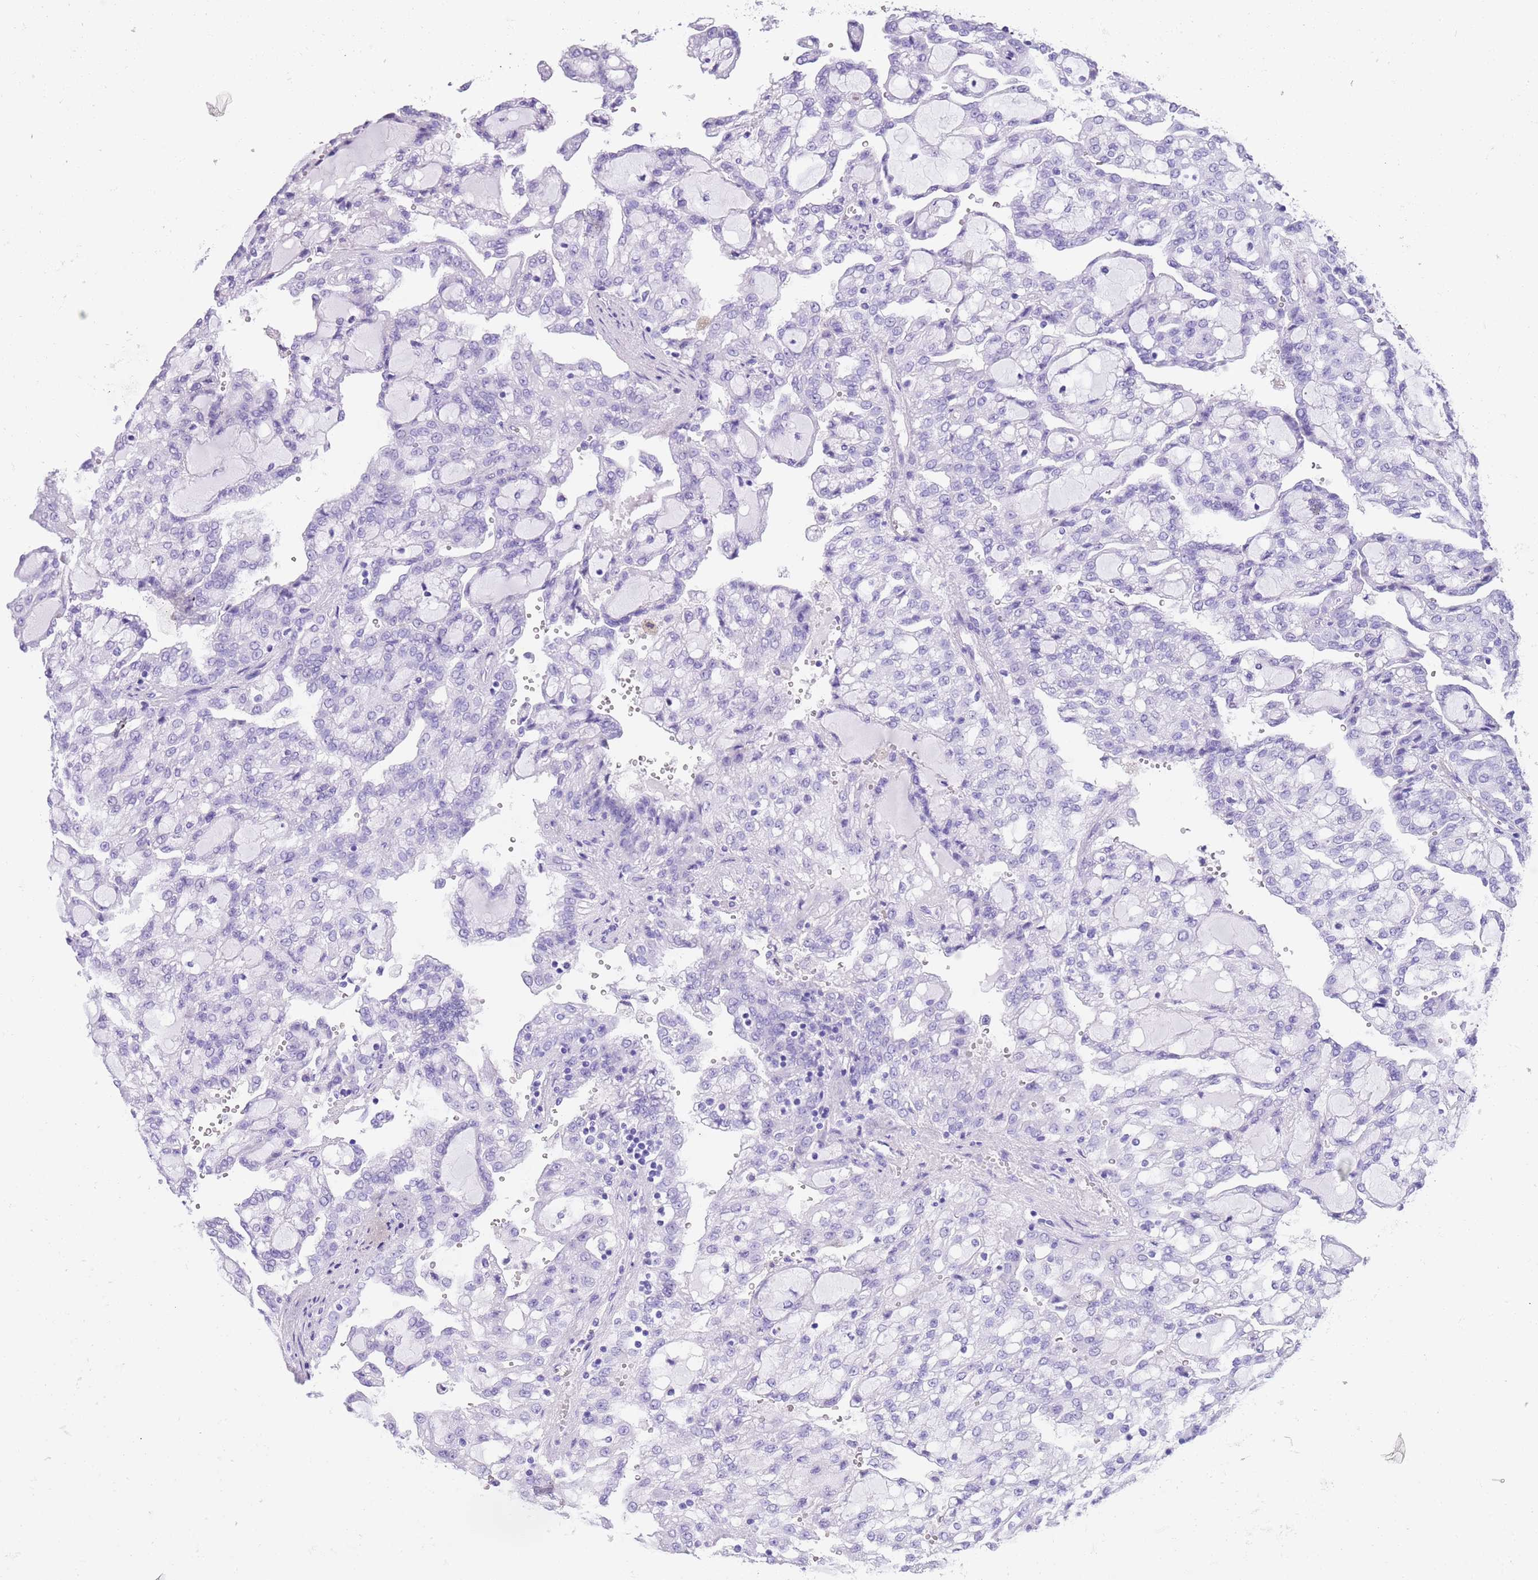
{"staining": {"intensity": "negative", "quantity": "none", "location": "none"}, "tissue": "renal cancer", "cell_type": "Tumor cells", "image_type": "cancer", "snomed": [{"axis": "morphology", "description": "Adenocarcinoma, NOS"}, {"axis": "topography", "description": "Kidney"}], "caption": "Protein analysis of renal adenocarcinoma displays no significant staining in tumor cells.", "gene": "TMEM185B", "patient": {"sex": "male", "age": 63}}